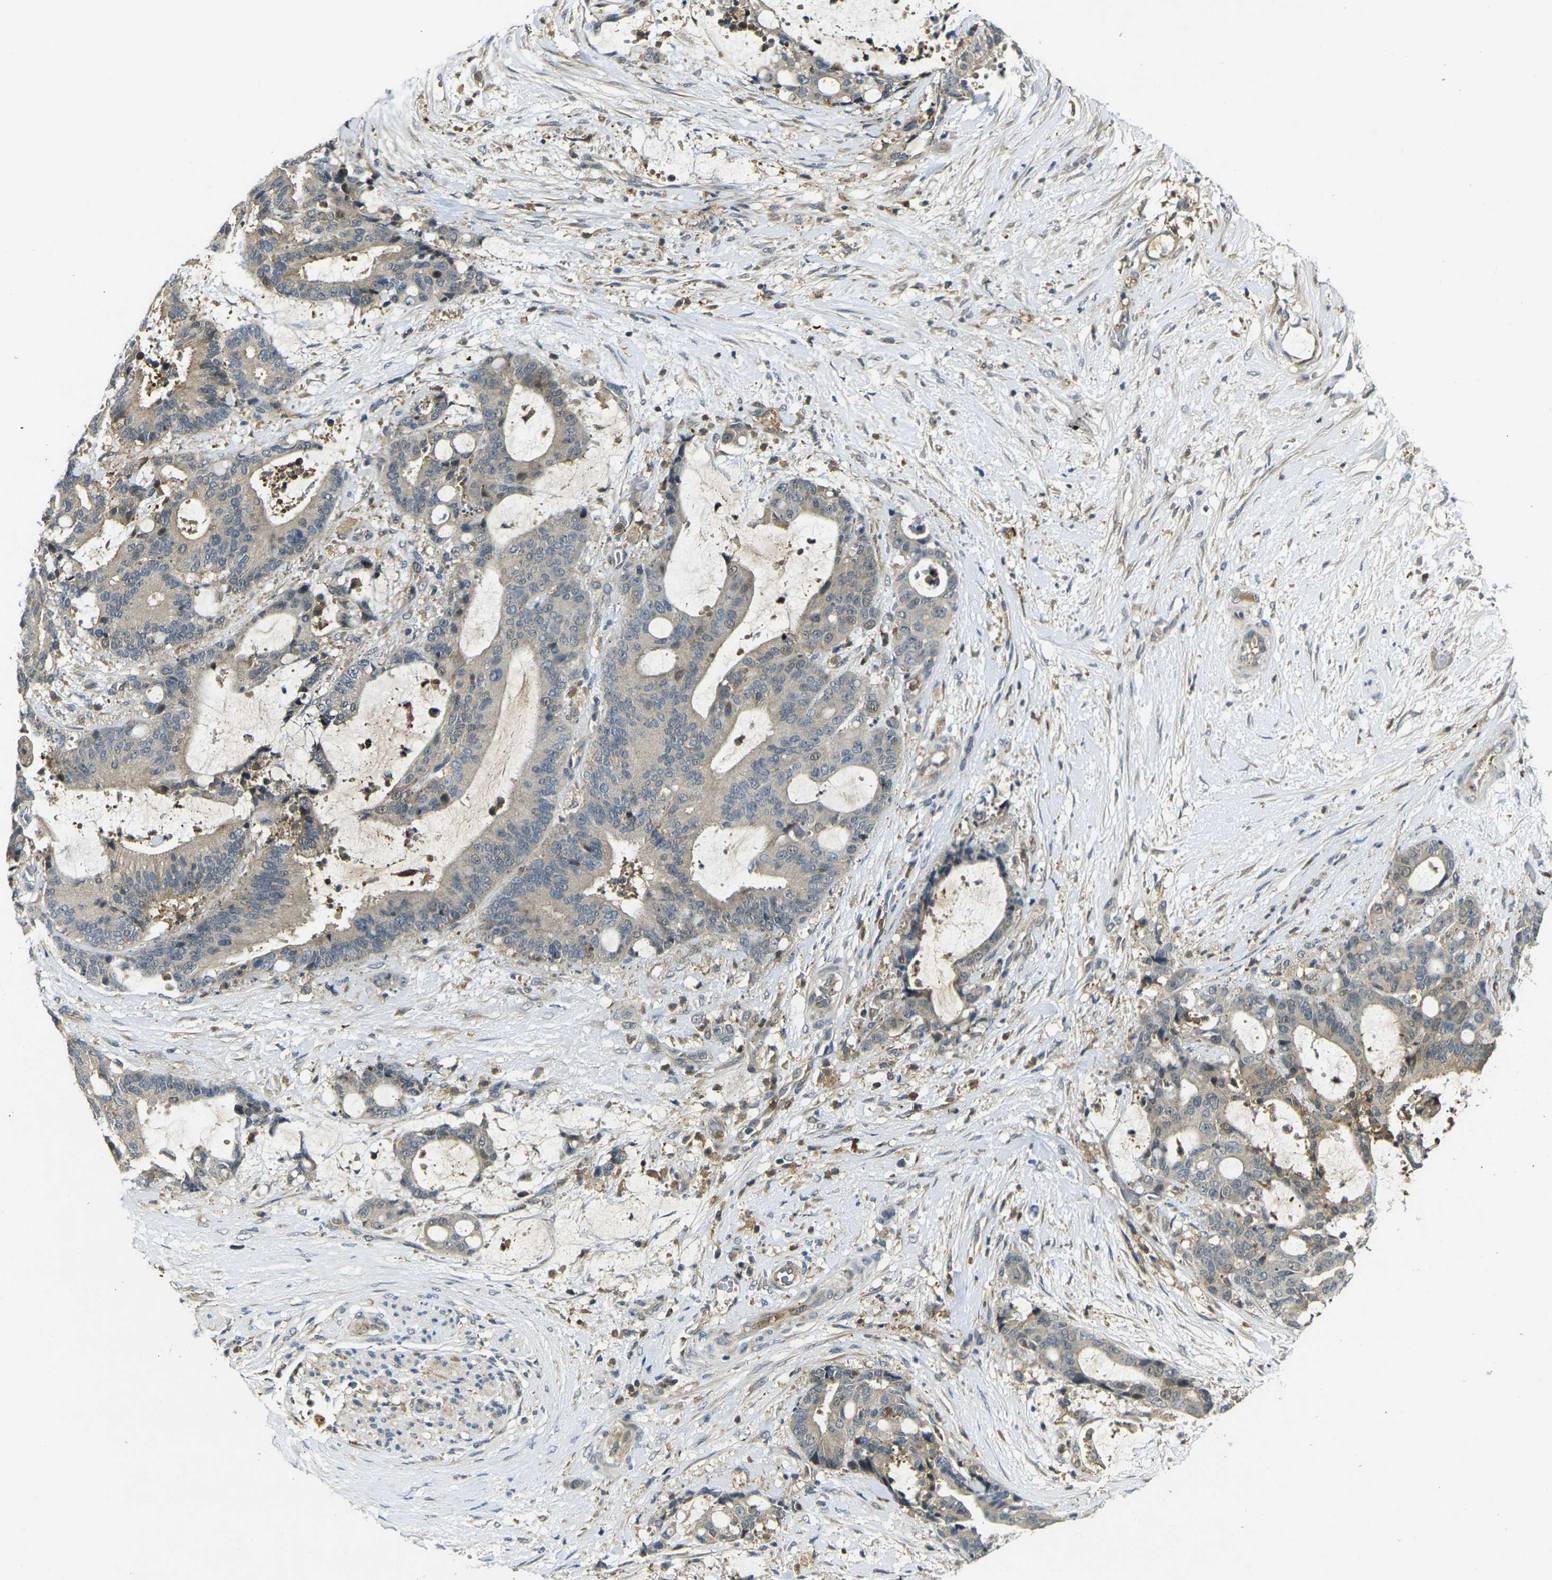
{"staining": {"intensity": "weak", "quantity": ">75%", "location": "cytoplasmic/membranous"}, "tissue": "liver cancer", "cell_type": "Tumor cells", "image_type": "cancer", "snomed": [{"axis": "morphology", "description": "Normal tissue, NOS"}, {"axis": "morphology", "description": "Cholangiocarcinoma"}, {"axis": "topography", "description": "Liver"}, {"axis": "topography", "description": "Peripheral nerve tissue"}], "caption": "A brown stain labels weak cytoplasmic/membranous expression of a protein in human liver cholangiocarcinoma tumor cells.", "gene": "PIGL", "patient": {"sex": "female", "age": 73}}